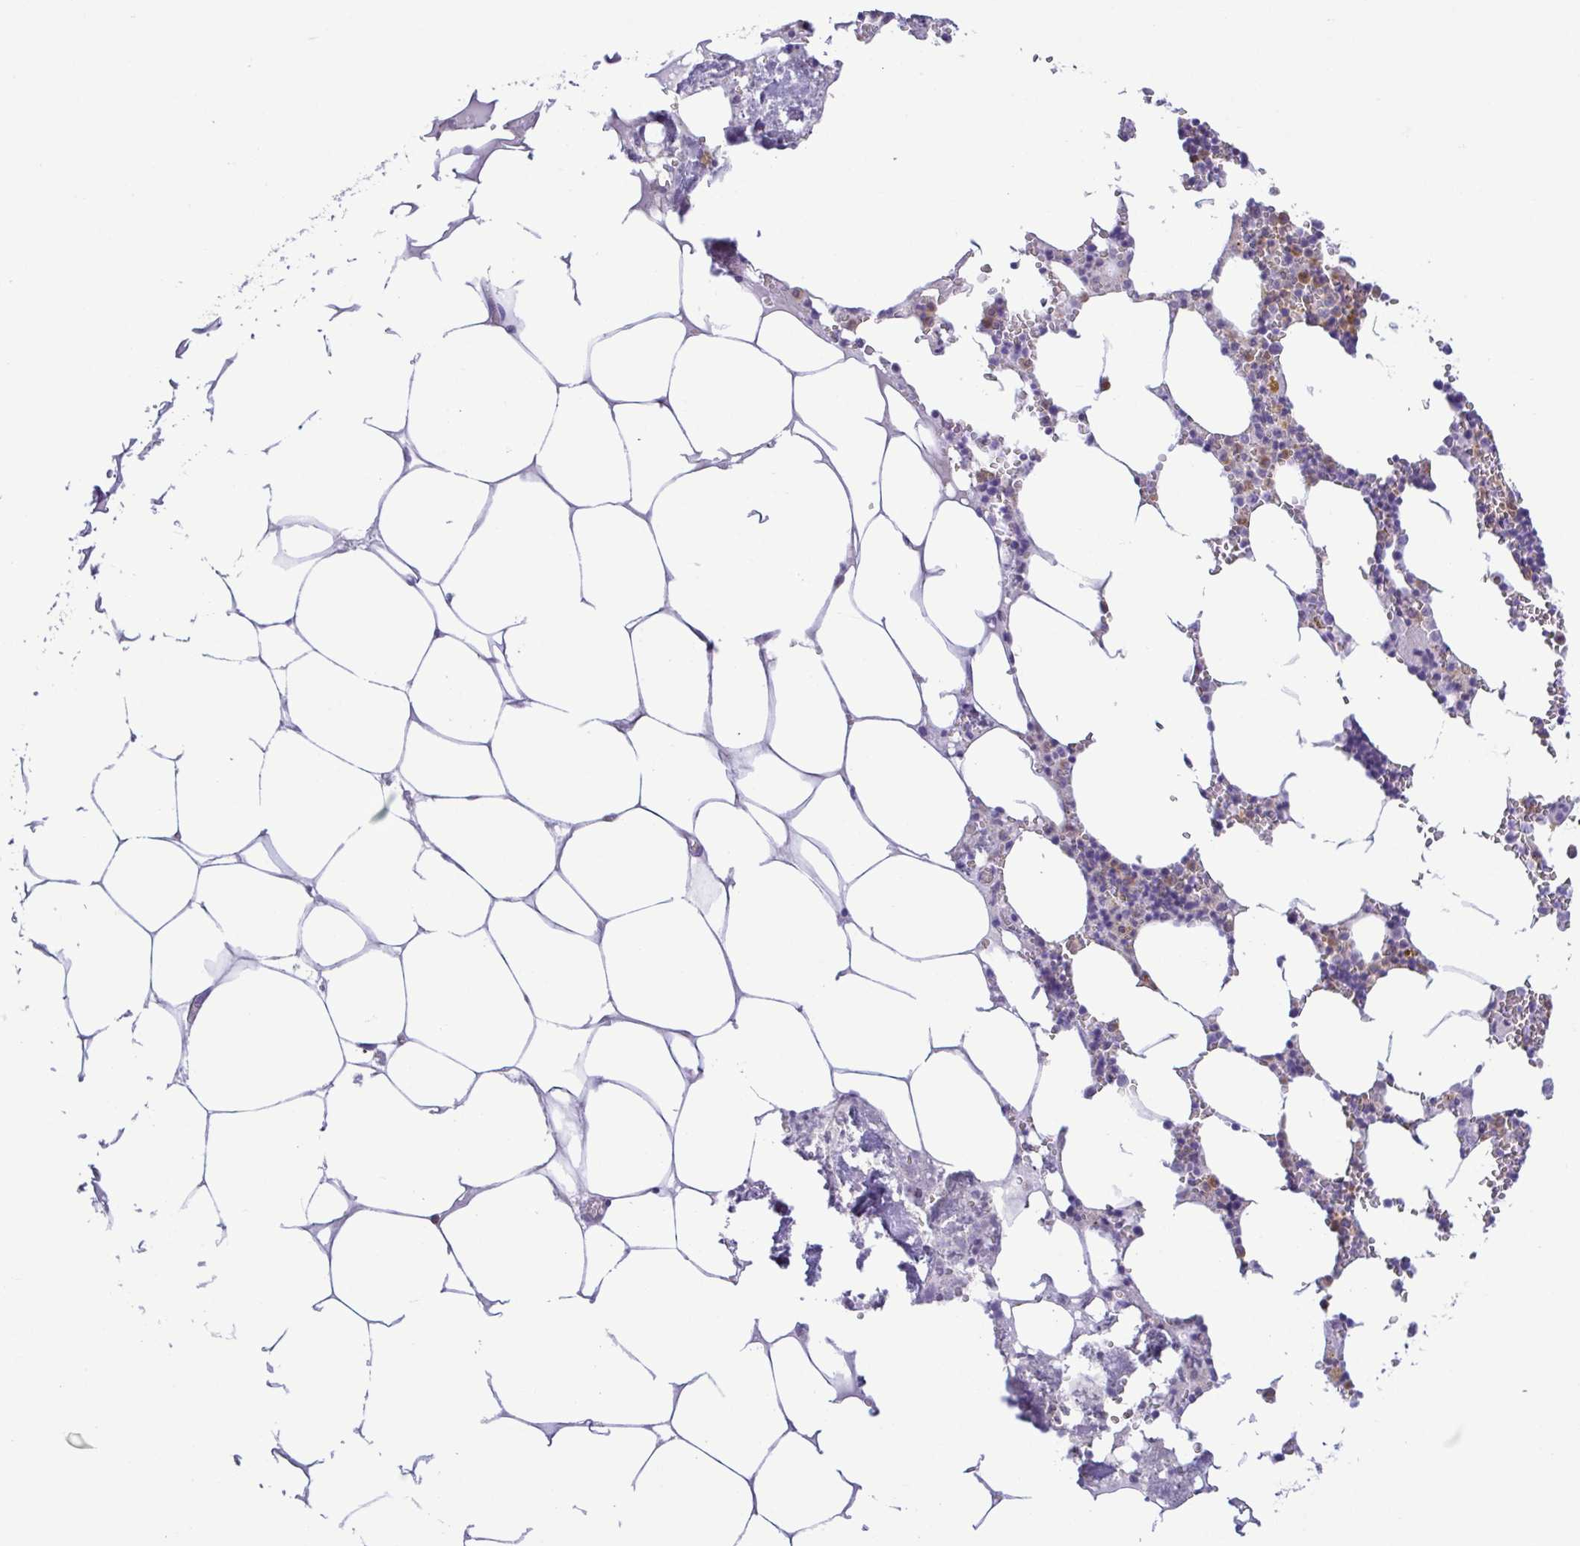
{"staining": {"intensity": "moderate", "quantity": "25%-75%", "location": "cytoplasmic/membranous"}, "tissue": "bone marrow", "cell_type": "Hematopoietic cells", "image_type": "normal", "snomed": [{"axis": "morphology", "description": "Normal tissue, NOS"}, {"axis": "topography", "description": "Bone marrow"}], "caption": "Bone marrow was stained to show a protein in brown. There is medium levels of moderate cytoplasmic/membranous expression in approximately 25%-75% of hematopoietic cells. (Brightfield microscopy of DAB IHC at high magnification).", "gene": "PGLYRP1", "patient": {"sex": "male", "age": 54}}